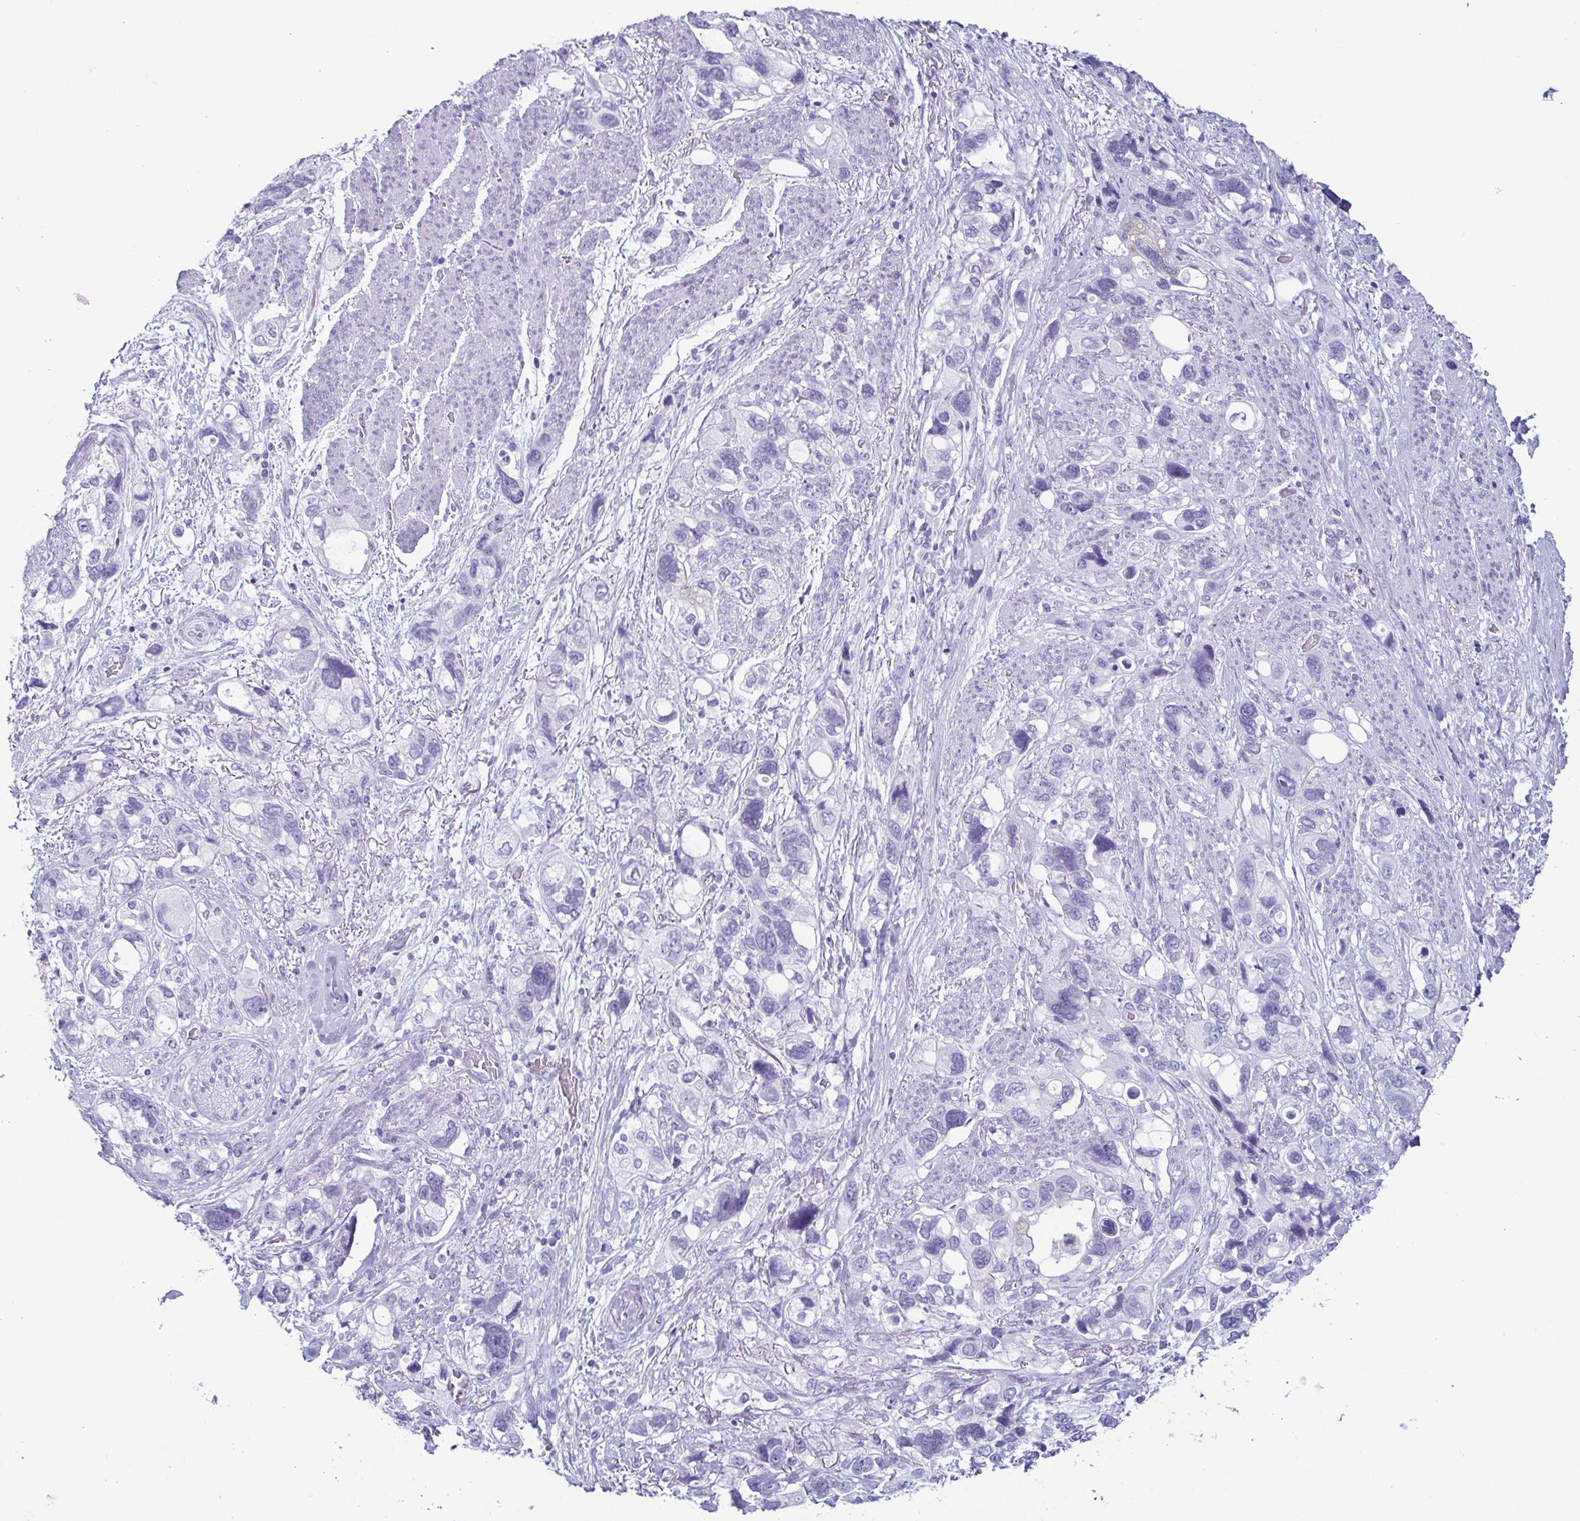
{"staining": {"intensity": "negative", "quantity": "none", "location": "none"}, "tissue": "stomach cancer", "cell_type": "Tumor cells", "image_type": "cancer", "snomed": [{"axis": "morphology", "description": "Adenocarcinoma, NOS"}, {"axis": "topography", "description": "Stomach, upper"}], "caption": "Immunohistochemistry of human adenocarcinoma (stomach) reveals no positivity in tumor cells.", "gene": "ENKUR", "patient": {"sex": "female", "age": 81}}